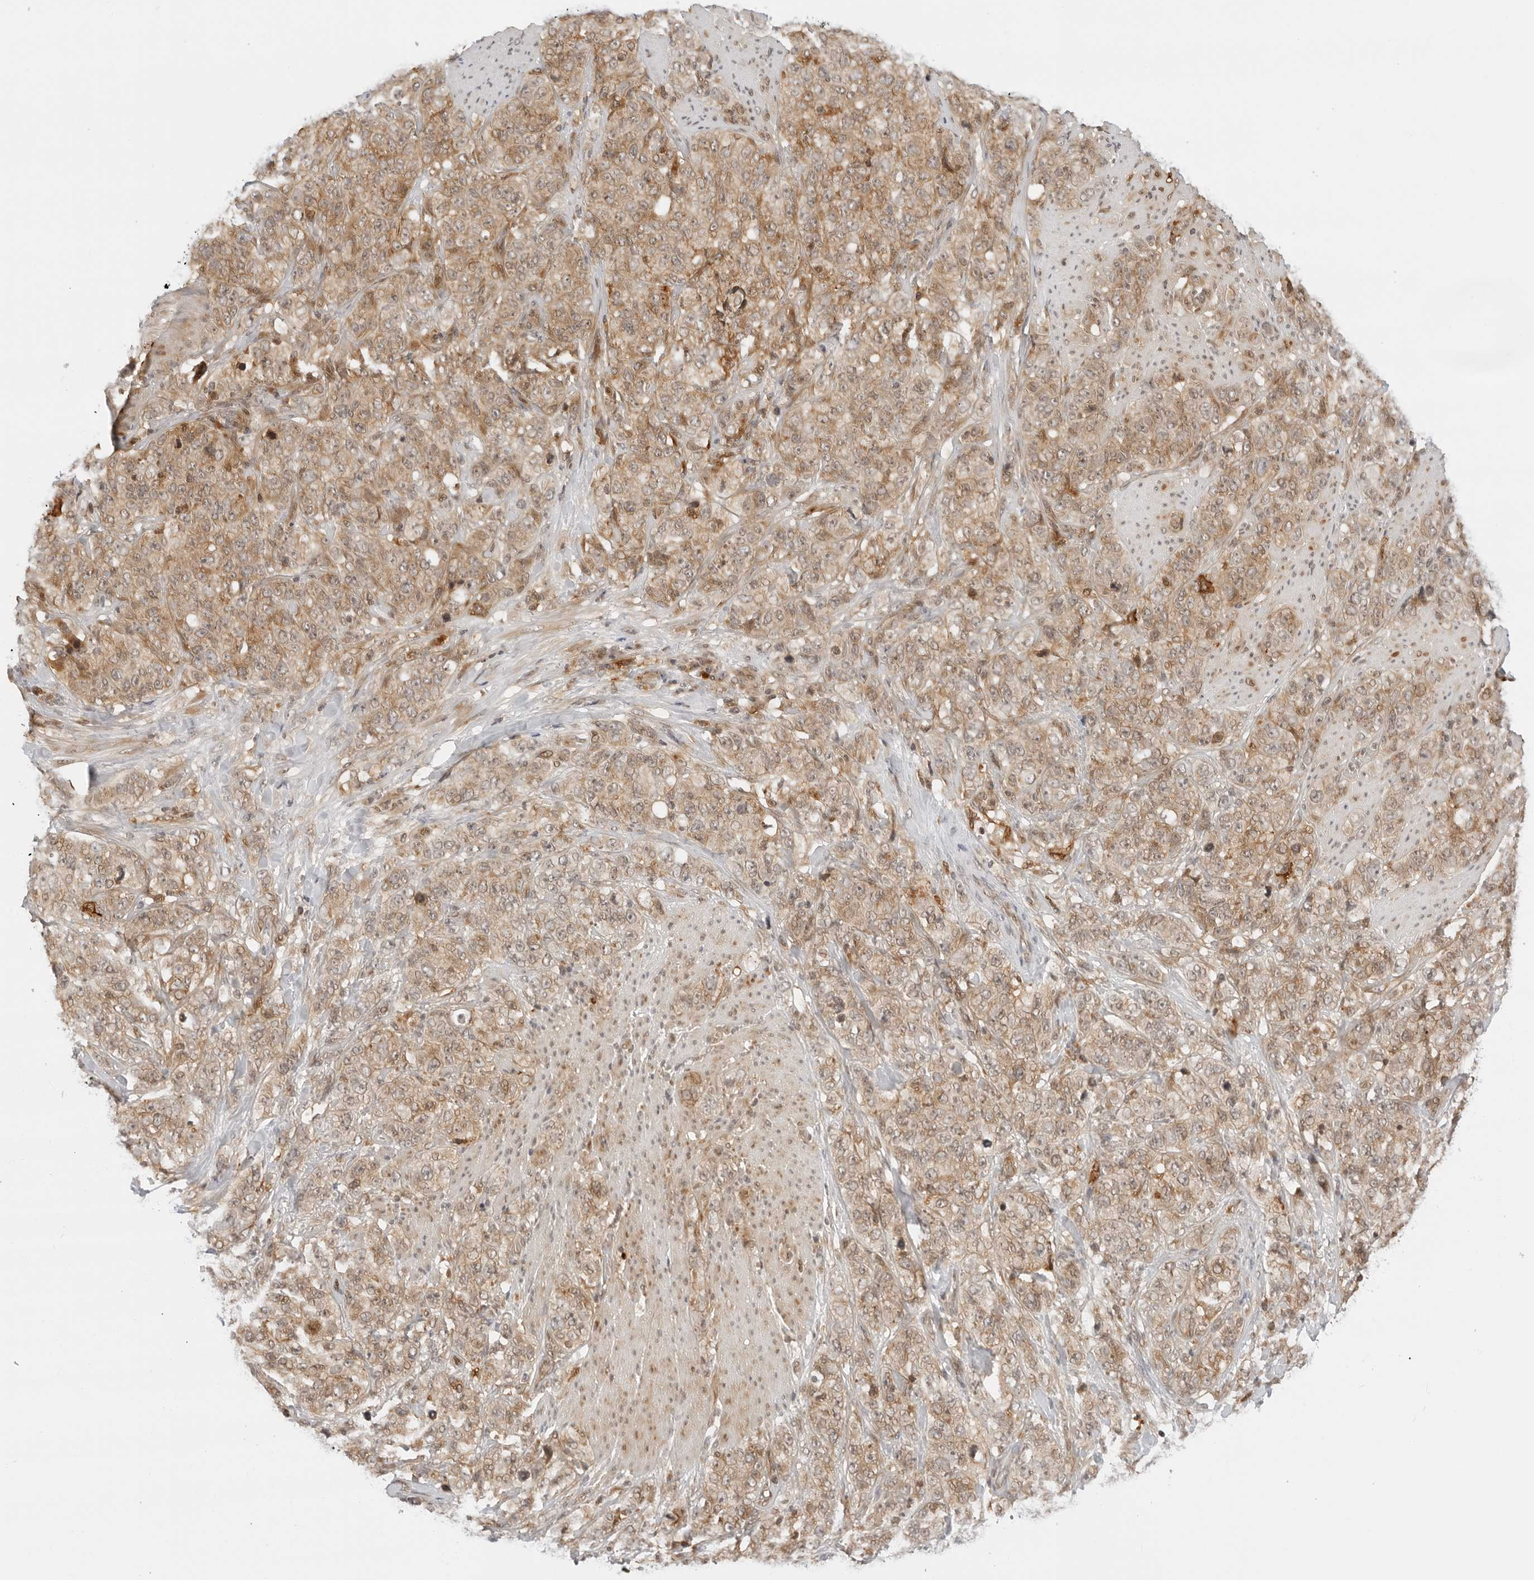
{"staining": {"intensity": "moderate", "quantity": ">75%", "location": "cytoplasmic/membranous"}, "tissue": "stomach cancer", "cell_type": "Tumor cells", "image_type": "cancer", "snomed": [{"axis": "morphology", "description": "Adenocarcinoma, NOS"}, {"axis": "topography", "description": "Stomach"}], "caption": "This is a photomicrograph of immunohistochemistry (IHC) staining of stomach cancer, which shows moderate staining in the cytoplasmic/membranous of tumor cells.", "gene": "RC3H1", "patient": {"sex": "male", "age": 48}}